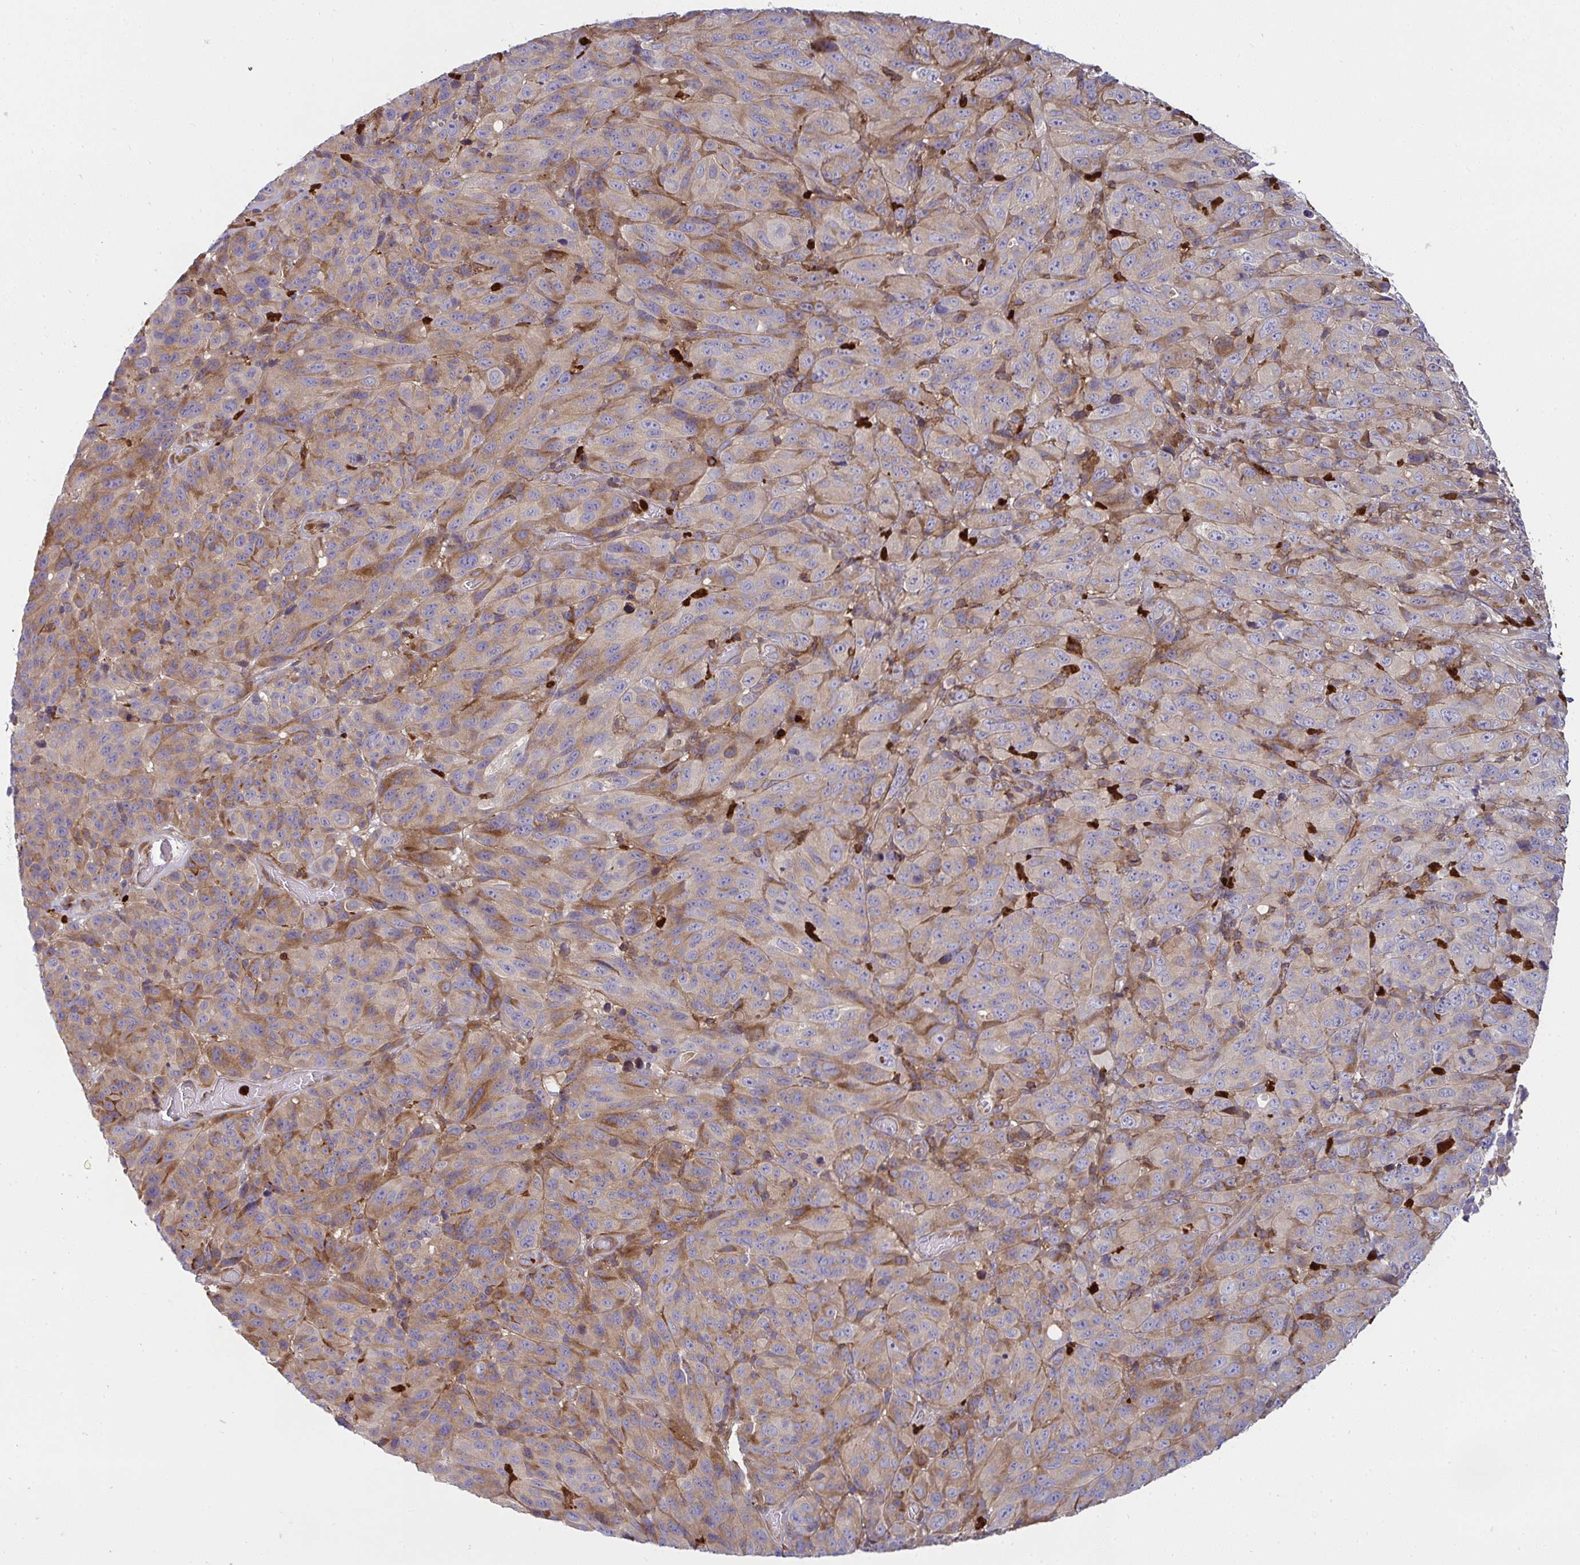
{"staining": {"intensity": "weak", "quantity": "25%-75%", "location": "cytoplasmic/membranous"}, "tissue": "melanoma", "cell_type": "Tumor cells", "image_type": "cancer", "snomed": [{"axis": "morphology", "description": "Malignant melanoma, NOS"}, {"axis": "topography", "description": "Skin"}], "caption": "IHC staining of malignant melanoma, which reveals low levels of weak cytoplasmic/membranous staining in approximately 25%-75% of tumor cells indicating weak cytoplasmic/membranous protein positivity. The staining was performed using DAB (3,3'-diaminobenzidine) (brown) for protein detection and nuclei were counterstained in hematoxylin (blue).", "gene": "CSF3R", "patient": {"sex": "male", "age": 85}}